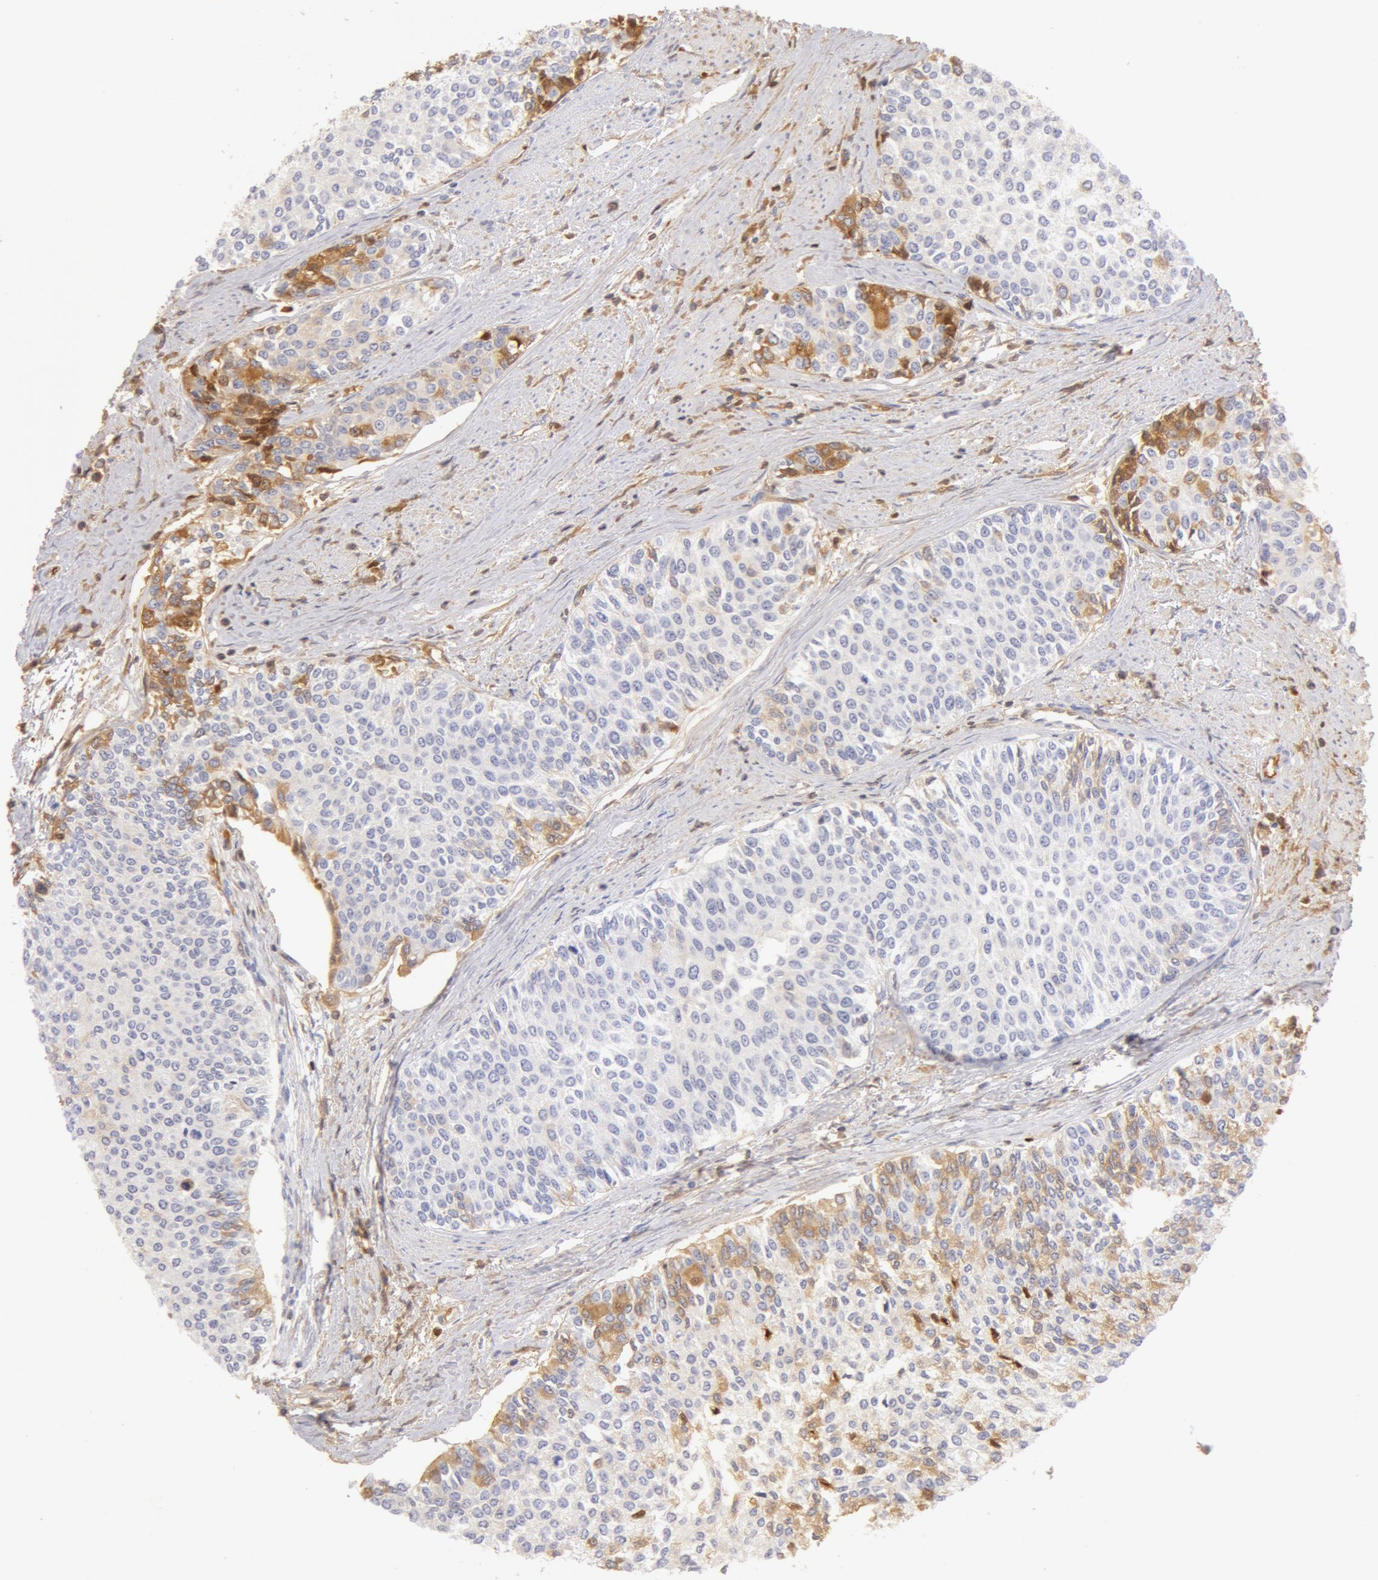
{"staining": {"intensity": "weak", "quantity": "<25%", "location": "cytoplasmic/membranous,nuclear"}, "tissue": "urothelial cancer", "cell_type": "Tumor cells", "image_type": "cancer", "snomed": [{"axis": "morphology", "description": "Urothelial carcinoma, Low grade"}, {"axis": "topography", "description": "Urinary bladder"}], "caption": "A photomicrograph of urothelial cancer stained for a protein shows no brown staining in tumor cells.", "gene": "AHSG", "patient": {"sex": "female", "age": 73}}